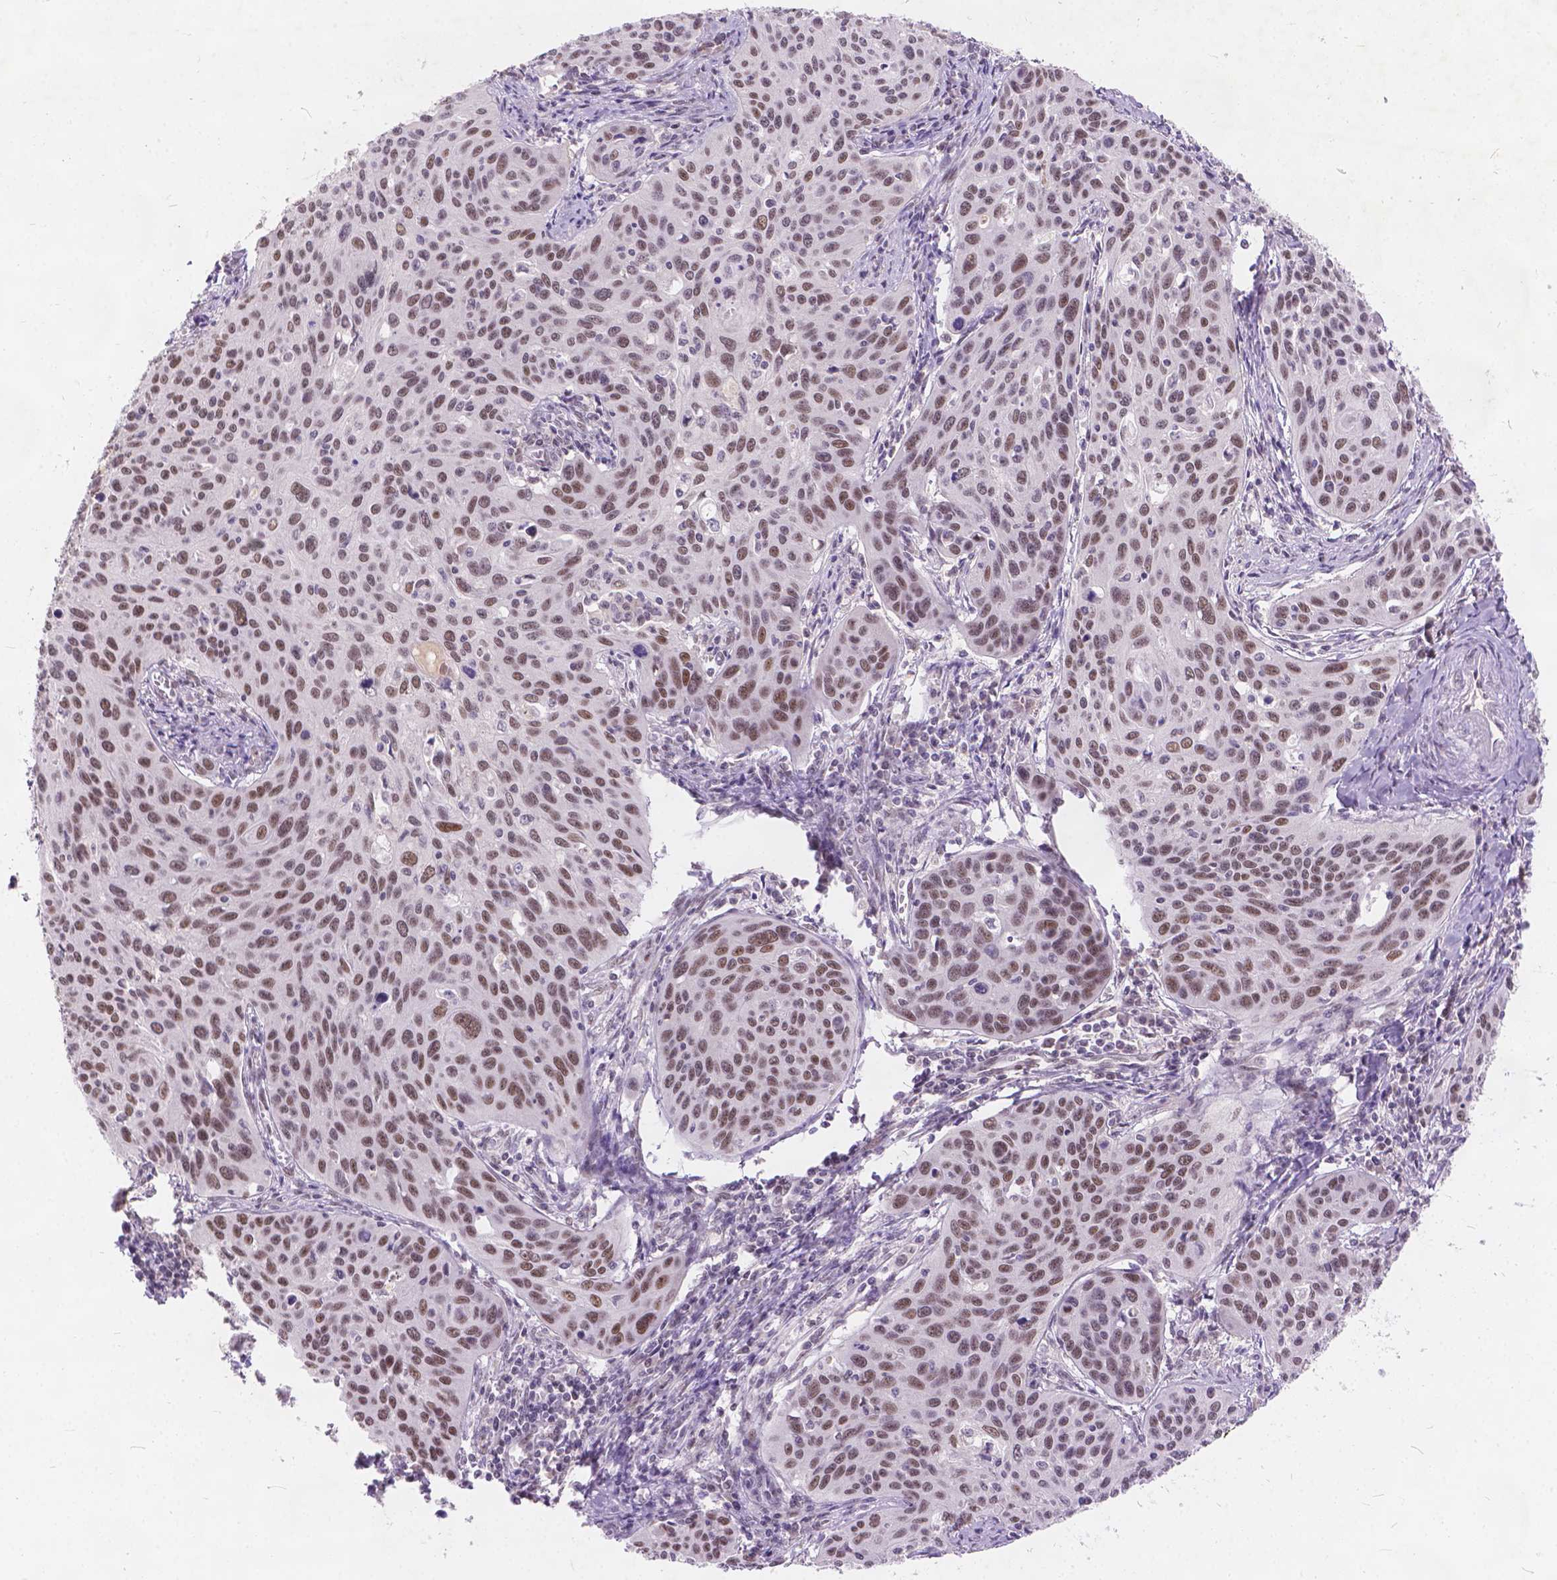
{"staining": {"intensity": "weak", "quantity": ">75%", "location": "nuclear"}, "tissue": "cervical cancer", "cell_type": "Tumor cells", "image_type": "cancer", "snomed": [{"axis": "morphology", "description": "Squamous cell carcinoma, NOS"}, {"axis": "topography", "description": "Cervix"}], "caption": "A photomicrograph of human cervical squamous cell carcinoma stained for a protein shows weak nuclear brown staining in tumor cells. The staining was performed using DAB (3,3'-diaminobenzidine), with brown indicating positive protein expression. Nuclei are stained blue with hematoxylin.", "gene": "FAM53A", "patient": {"sex": "female", "age": 31}}